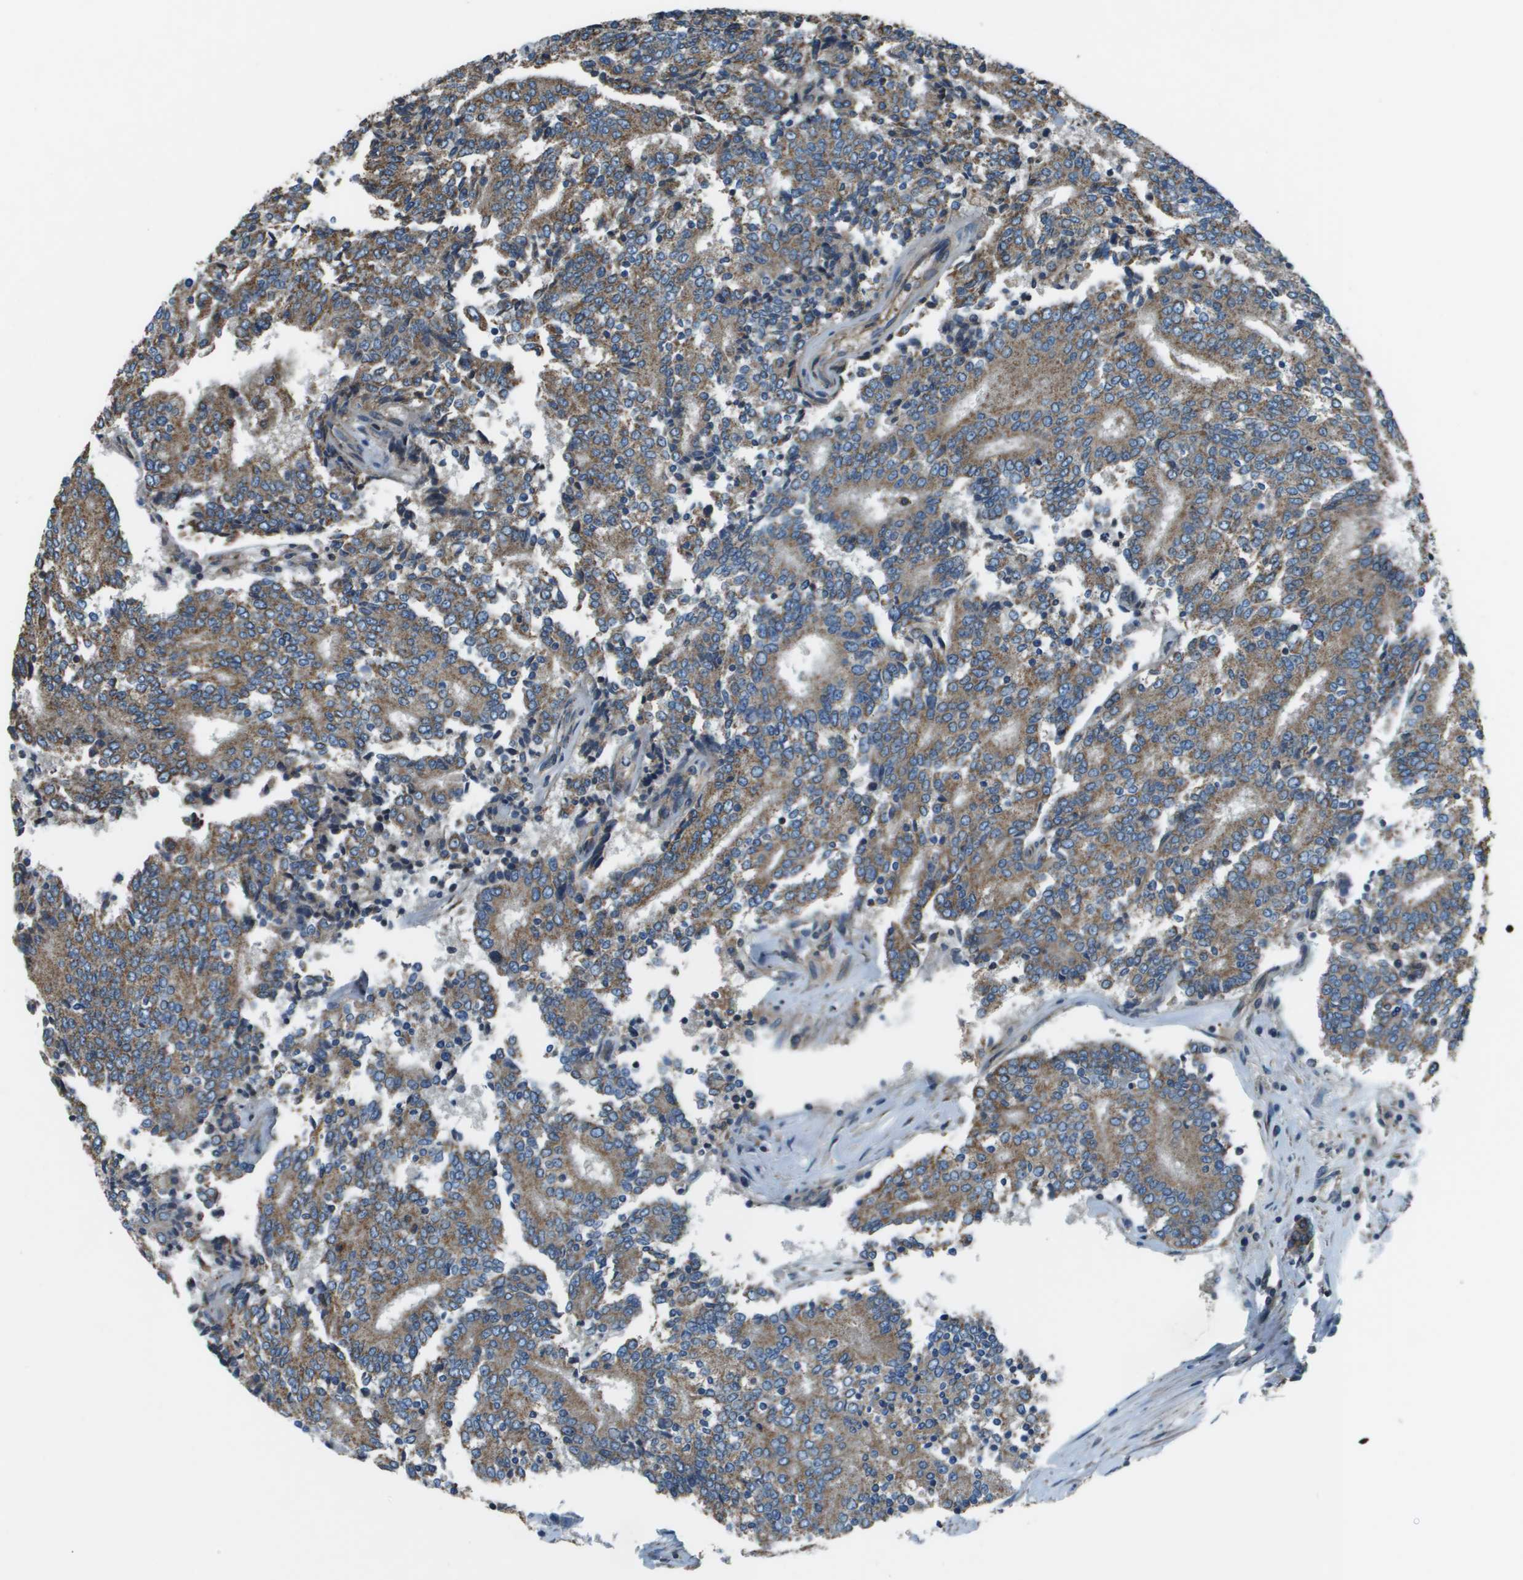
{"staining": {"intensity": "moderate", "quantity": ">75%", "location": "cytoplasmic/membranous"}, "tissue": "prostate cancer", "cell_type": "Tumor cells", "image_type": "cancer", "snomed": [{"axis": "morphology", "description": "Normal tissue, NOS"}, {"axis": "morphology", "description": "Adenocarcinoma, High grade"}, {"axis": "topography", "description": "Prostate"}, {"axis": "topography", "description": "Seminal veicle"}], "caption": "A brown stain highlights moderate cytoplasmic/membranous expression of a protein in human prostate cancer (adenocarcinoma (high-grade)) tumor cells. (IHC, brightfield microscopy, high magnification).", "gene": "TMEM51", "patient": {"sex": "male", "age": 55}}